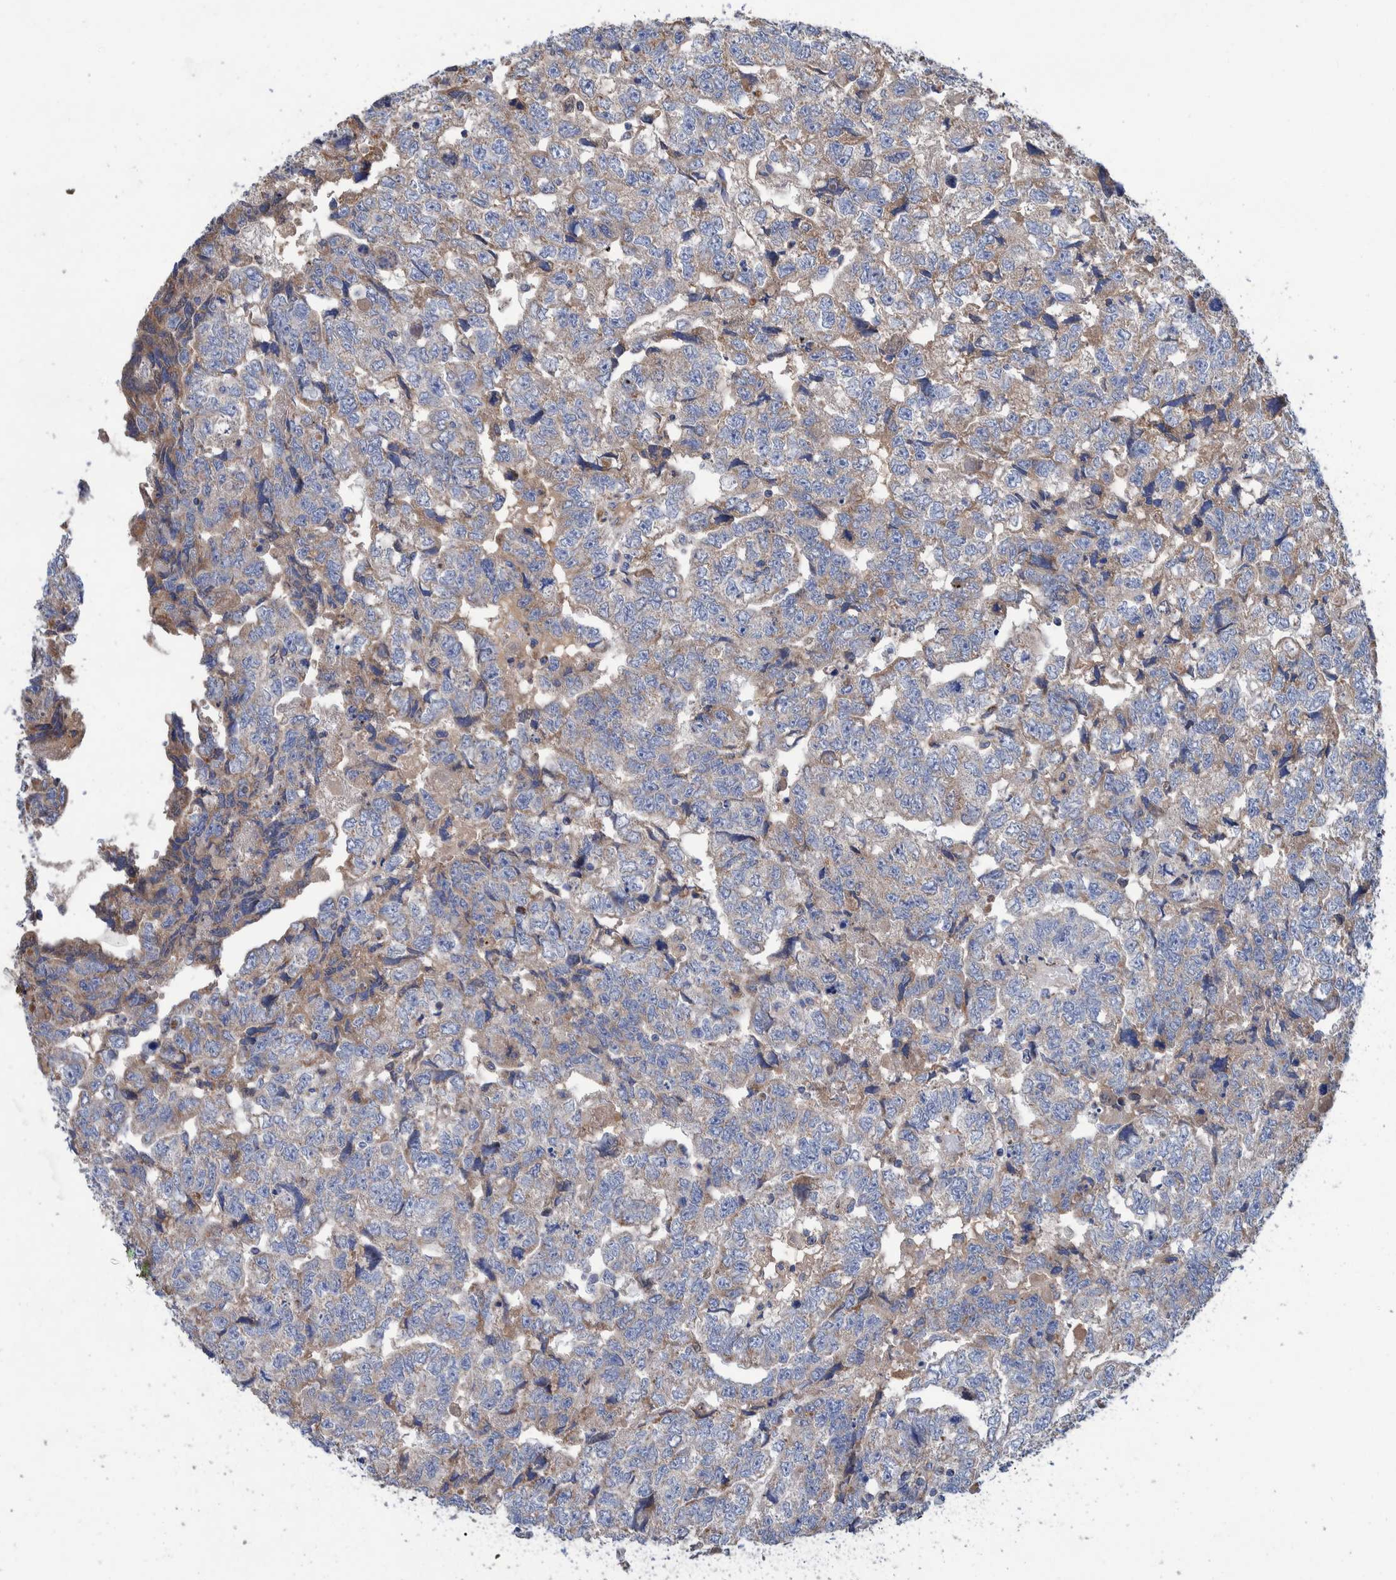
{"staining": {"intensity": "negative", "quantity": "none", "location": "none"}, "tissue": "testis cancer", "cell_type": "Tumor cells", "image_type": "cancer", "snomed": [{"axis": "morphology", "description": "Carcinoma, Embryonal, NOS"}, {"axis": "topography", "description": "Testis"}], "caption": "There is no significant expression in tumor cells of embryonal carcinoma (testis).", "gene": "DECR1", "patient": {"sex": "male", "age": 36}}